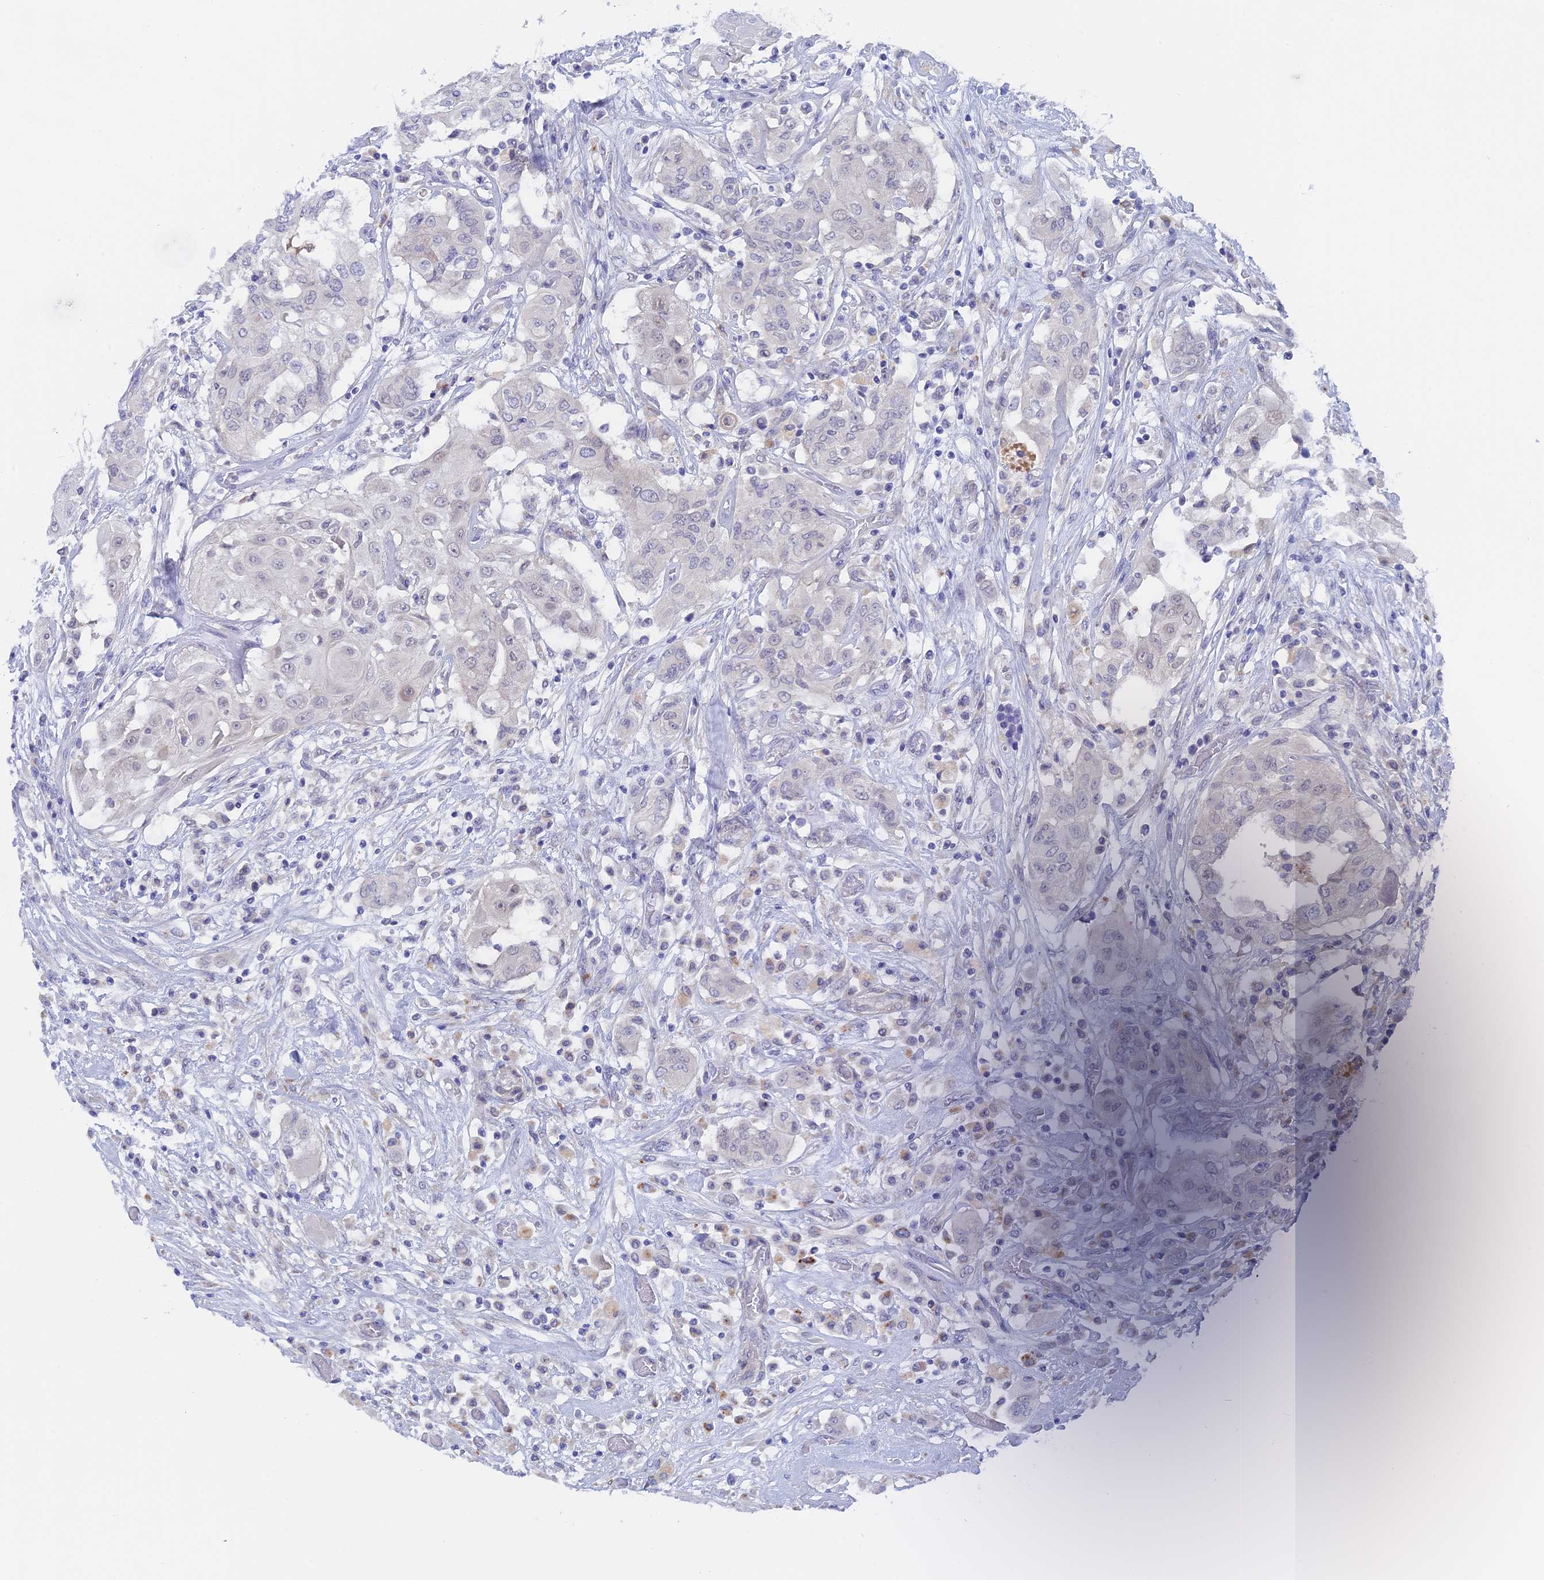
{"staining": {"intensity": "negative", "quantity": "none", "location": "none"}, "tissue": "thyroid cancer", "cell_type": "Tumor cells", "image_type": "cancer", "snomed": [{"axis": "morphology", "description": "Papillary adenocarcinoma, NOS"}, {"axis": "topography", "description": "Thyroid gland"}], "caption": "Tumor cells show no significant protein expression in thyroid cancer (papillary adenocarcinoma).", "gene": "DACT3", "patient": {"sex": "female", "age": 59}}